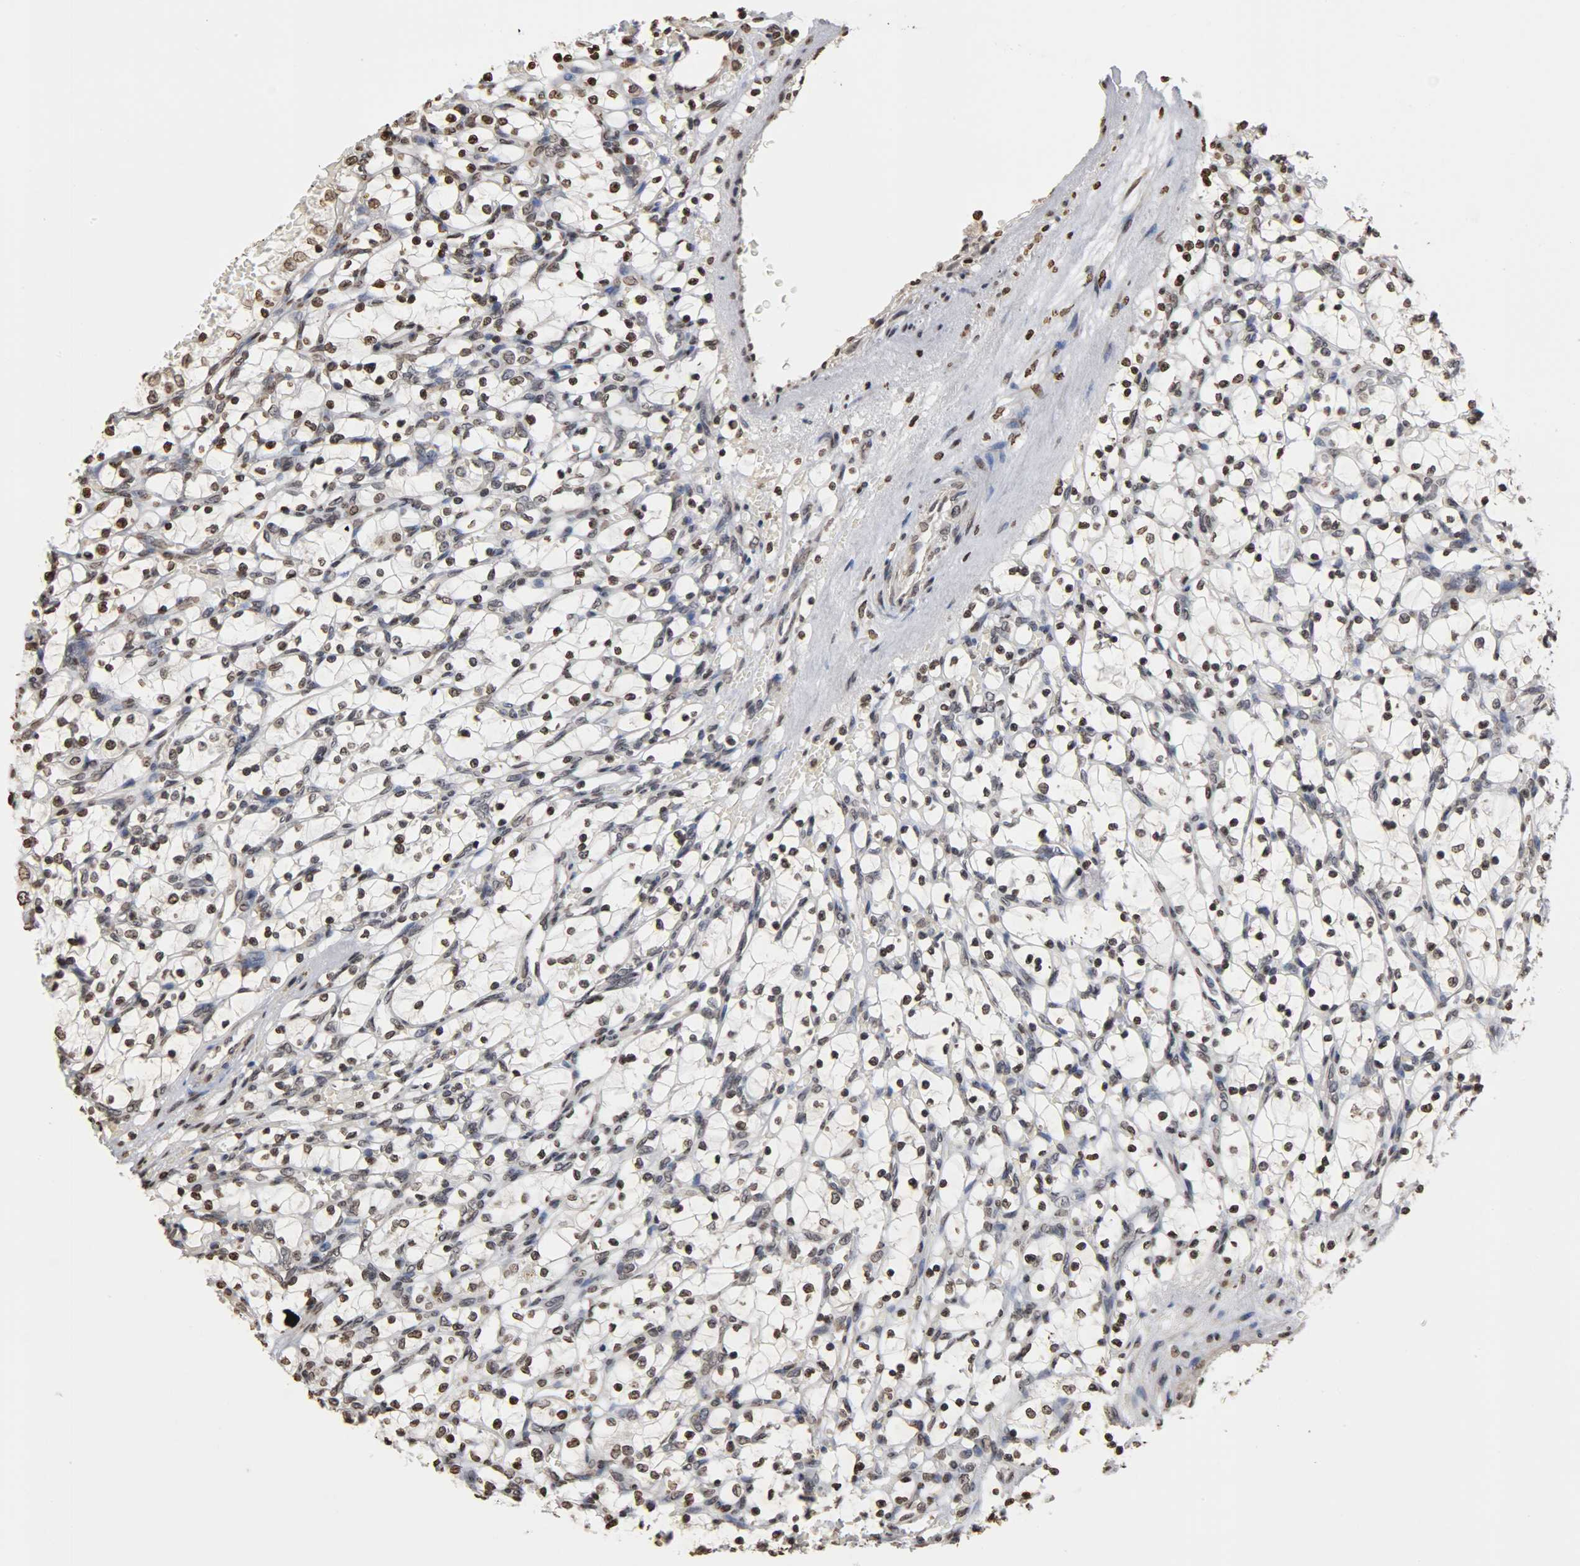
{"staining": {"intensity": "weak", "quantity": "25%-75%", "location": "nuclear"}, "tissue": "renal cancer", "cell_type": "Tumor cells", "image_type": "cancer", "snomed": [{"axis": "morphology", "description": "Adenocarcinoma, NOS"}, {"axis": "topography", "description": "Kidney"}], "caption": "Brown immunohistochemical staining in human adenocarcinoma (renal) reveals weak nuclear positivity in about 25%-75% of tumor cells.", "gene": "ERCC2", "patient": {"sex": "female", "age": 69}}